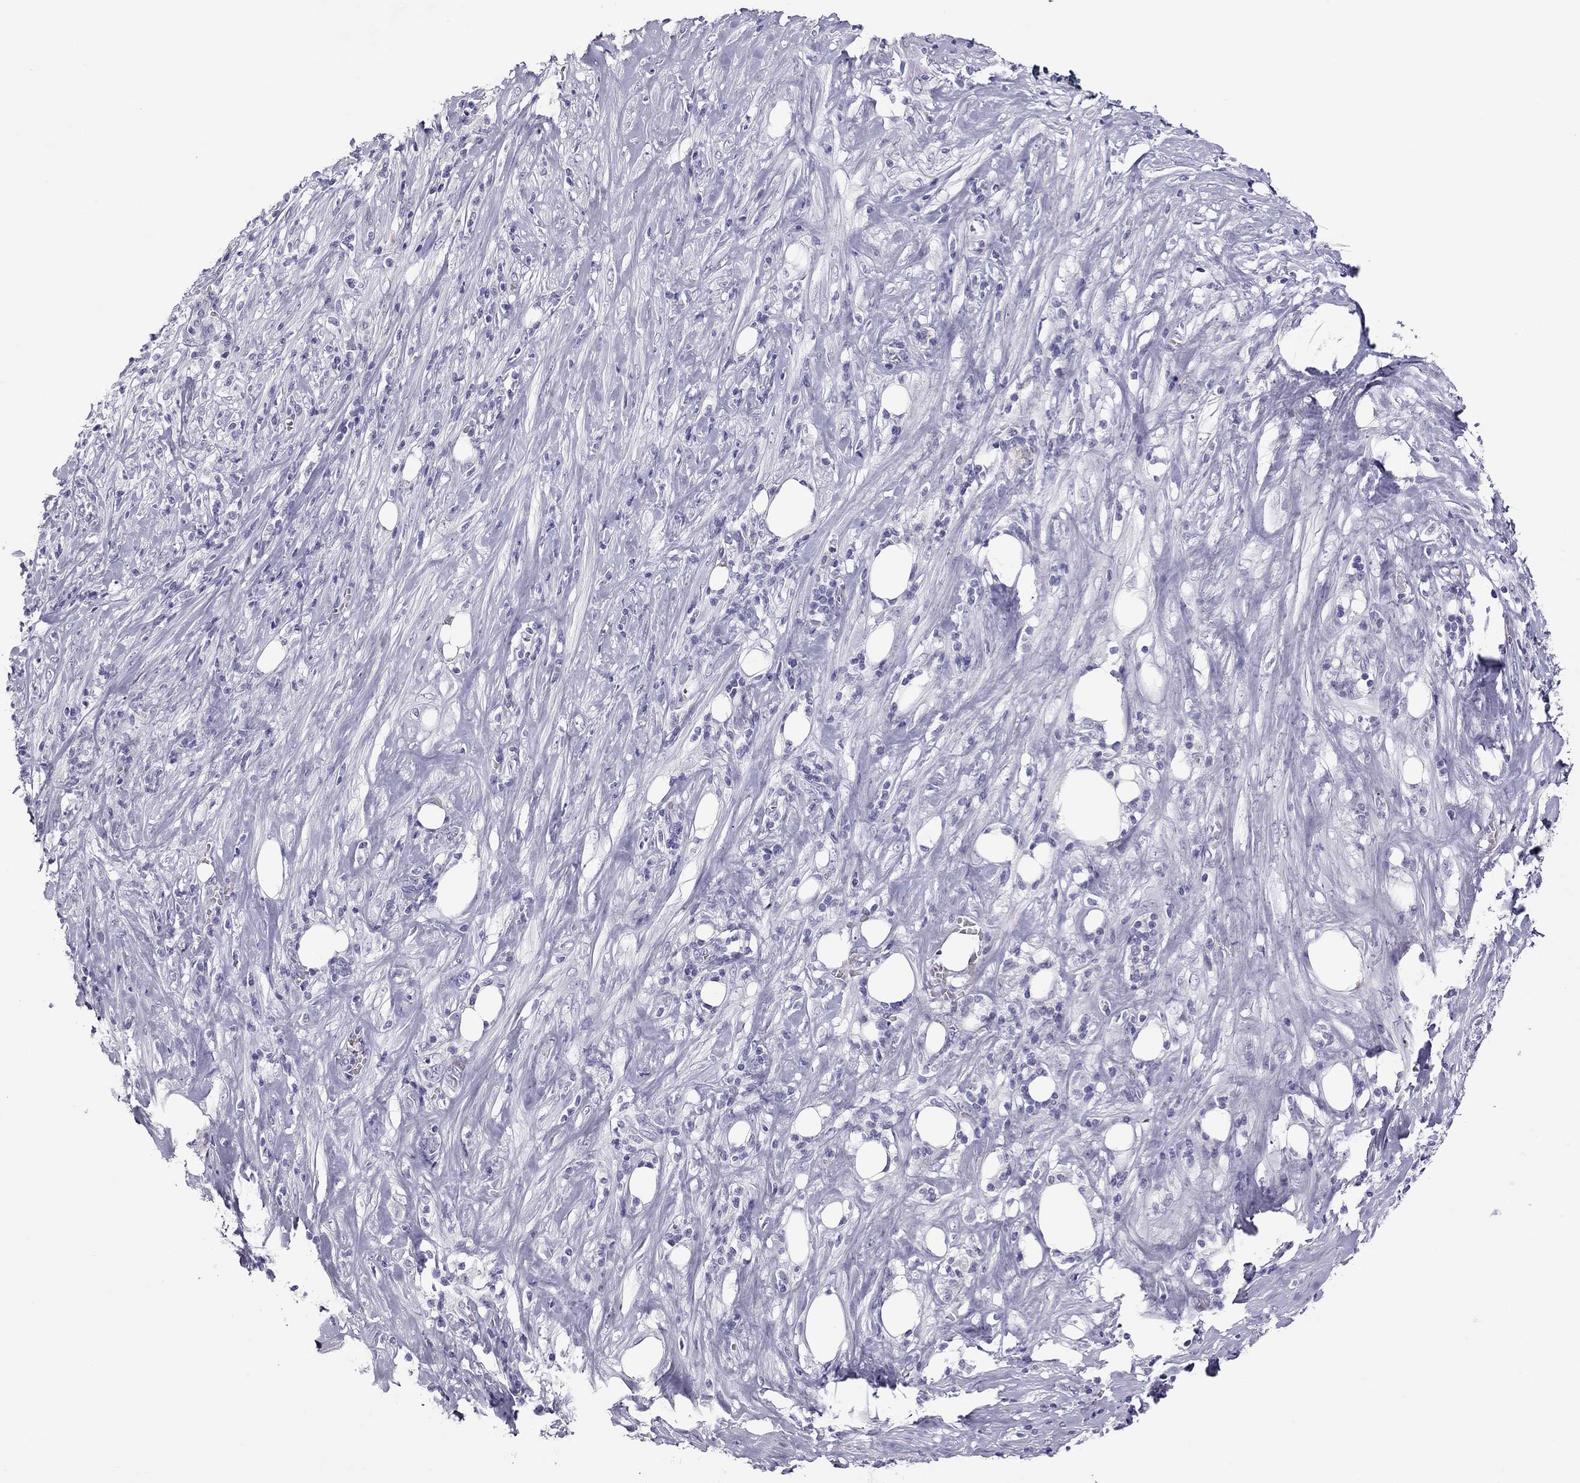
{"staining": {"intensity": "negative", "quantity": "none", "location": "none"}, "tissue": "pancreatic cancer", "cell_type": "Tumor cells", "image_type": "cancer", "snomed": [{"axis": "morphology", "description": "Adenocarcinoma, NOS"}, {"axis": "topography", "description": "Pancreas"}], "caption": "The histopathology image reveals no staining of tumor cells in pancreatic cancer (adenocarcinoma).", "gene": "TEX14", "patient": {"sex": "male", "age": 57}}